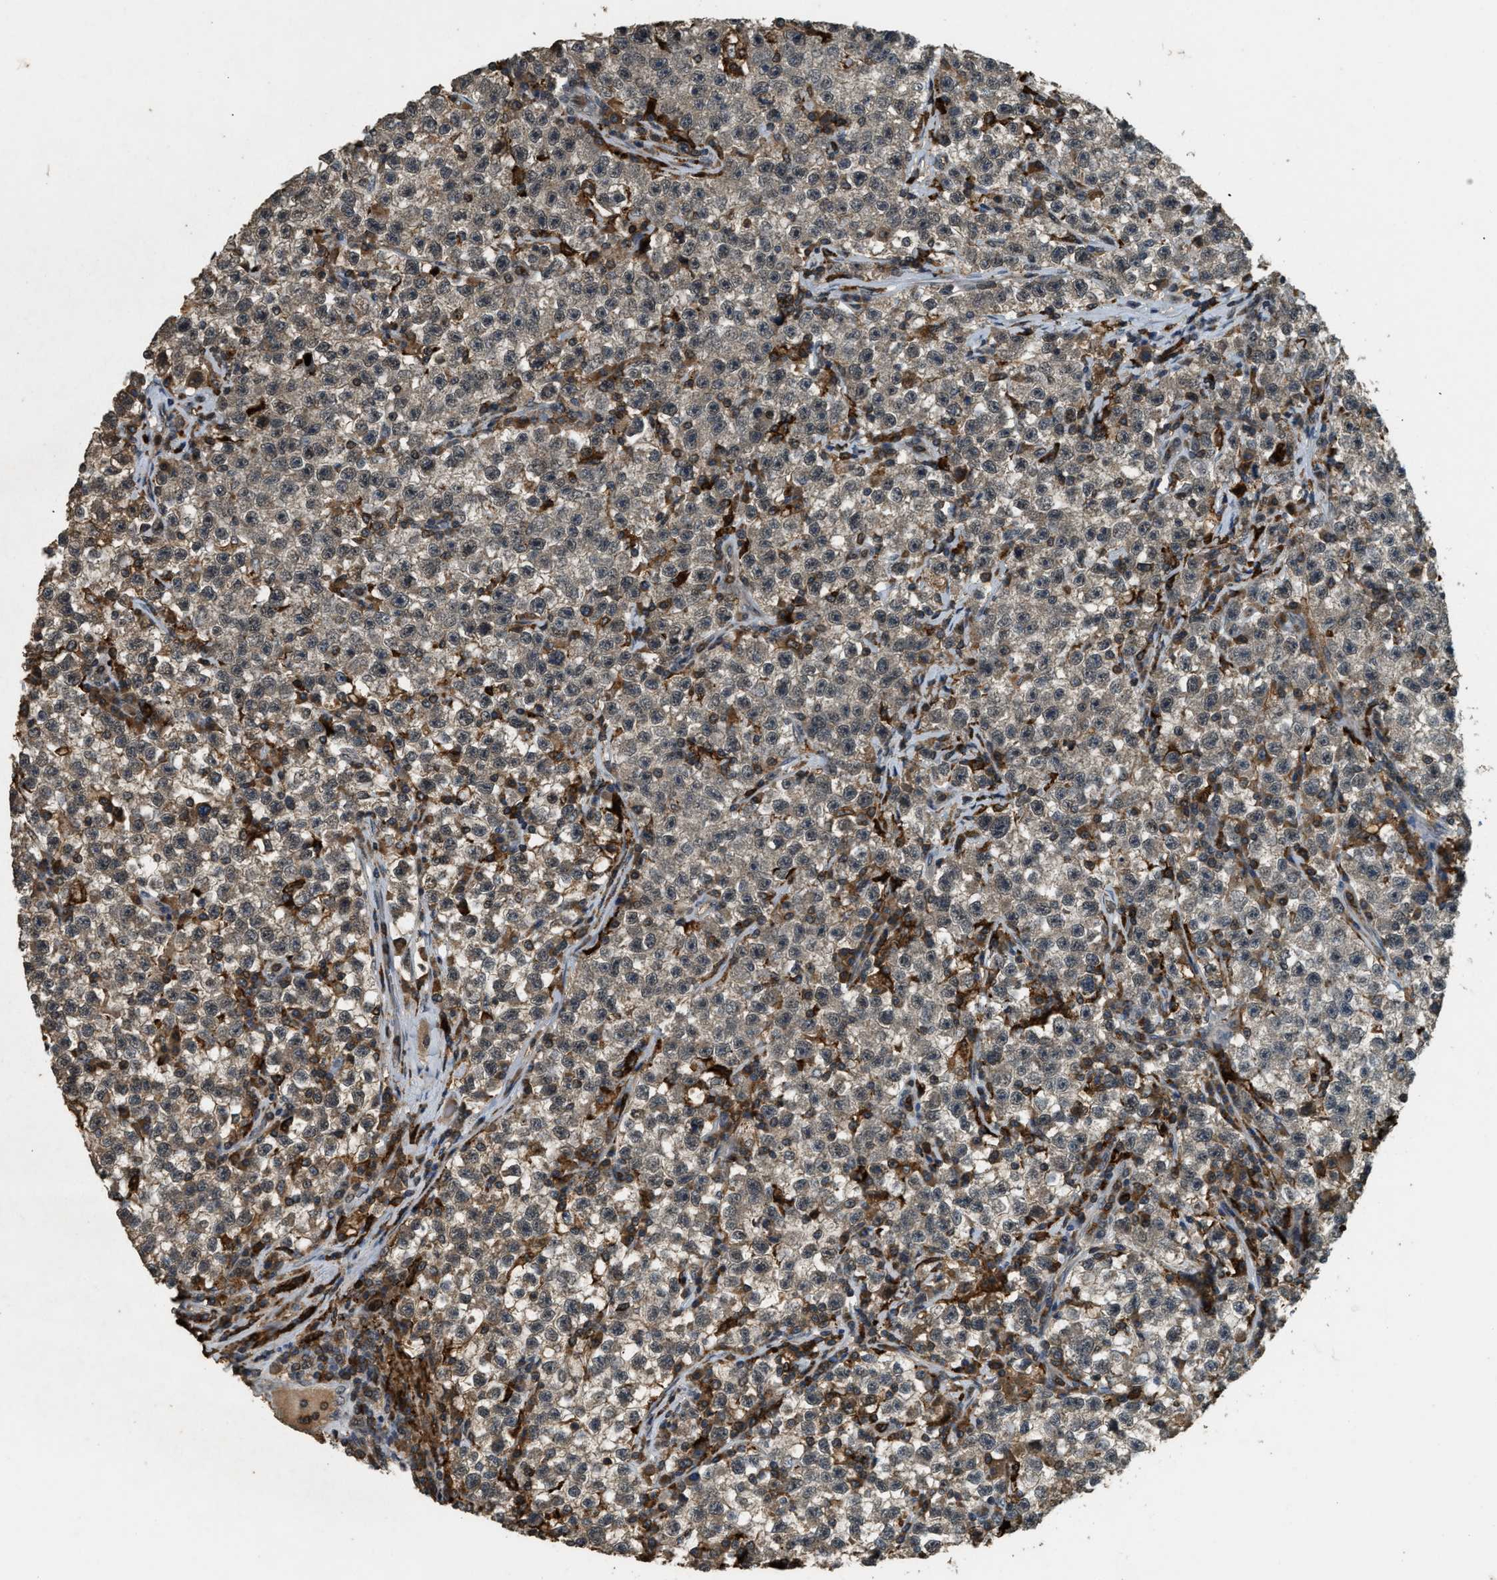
{"staining": {"intensity": "negative", "quantity": "none", "location": "none"}, "tissue": "testis cancer", "cell_type": "Tumor cells", "image_type": "cancer", "snomed": [{"axis": "morphology", "description": "Seminoma, NOS"}, {"axis": "topography", "description": "Testis"}], "caption": "Micrograph shows no significant protein staining in tumor cells of testis cancer (seminoma). (DAB (3,3'-diaminobenzidine) IHC, high magnification).", "gene": "RNF141", "patient": {"sex": "male", "age": 22}}